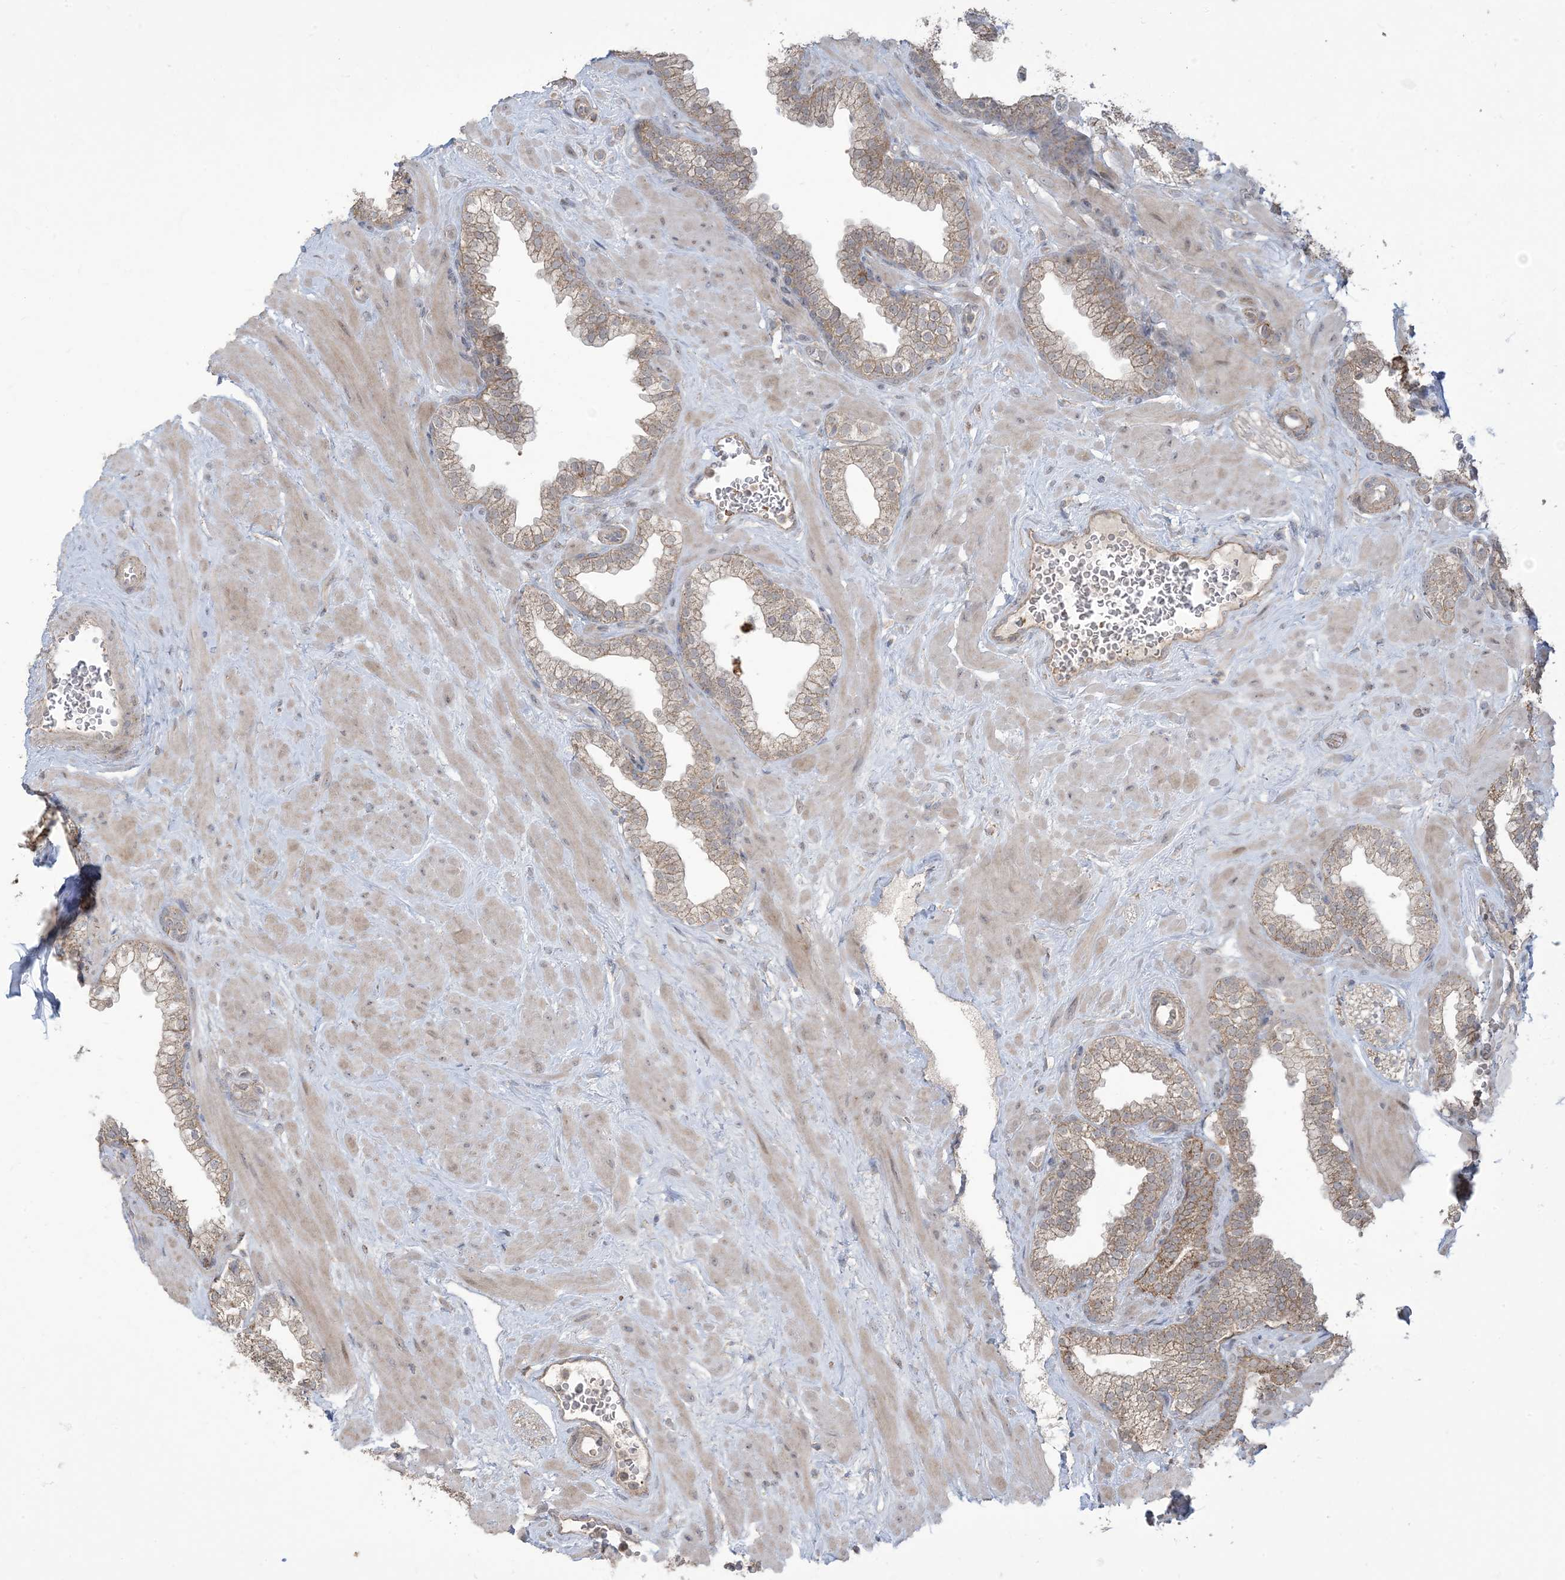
{"staining": {"intensity": "weak", "quantity": "<25%", "location": "cytoplasmic/membranous"}, "tissue": "prostate", "cell_type": "Glandular cells", "image_type": "normal", "snomed": [{"axis": "morphology", "description": "Normal tissue, NOS"}, {"axis": "morphology", "description": "Urothelial carcinoma, Low grade"}, {"axis": "topography", "description": "Urinary bladder"}, {"axis": "topography", "description": "Prostate"}], "caption": "Benign prostate was stained to show a protein in brown. There is no significant positivity in glandular cells. (Stains: DAB IHC with hematoxylin counter stain, Microscopy: brightfield microscopy at high magnification).", "gene": "KLHL18", "patient": {"sex": "male", "age": 60}}